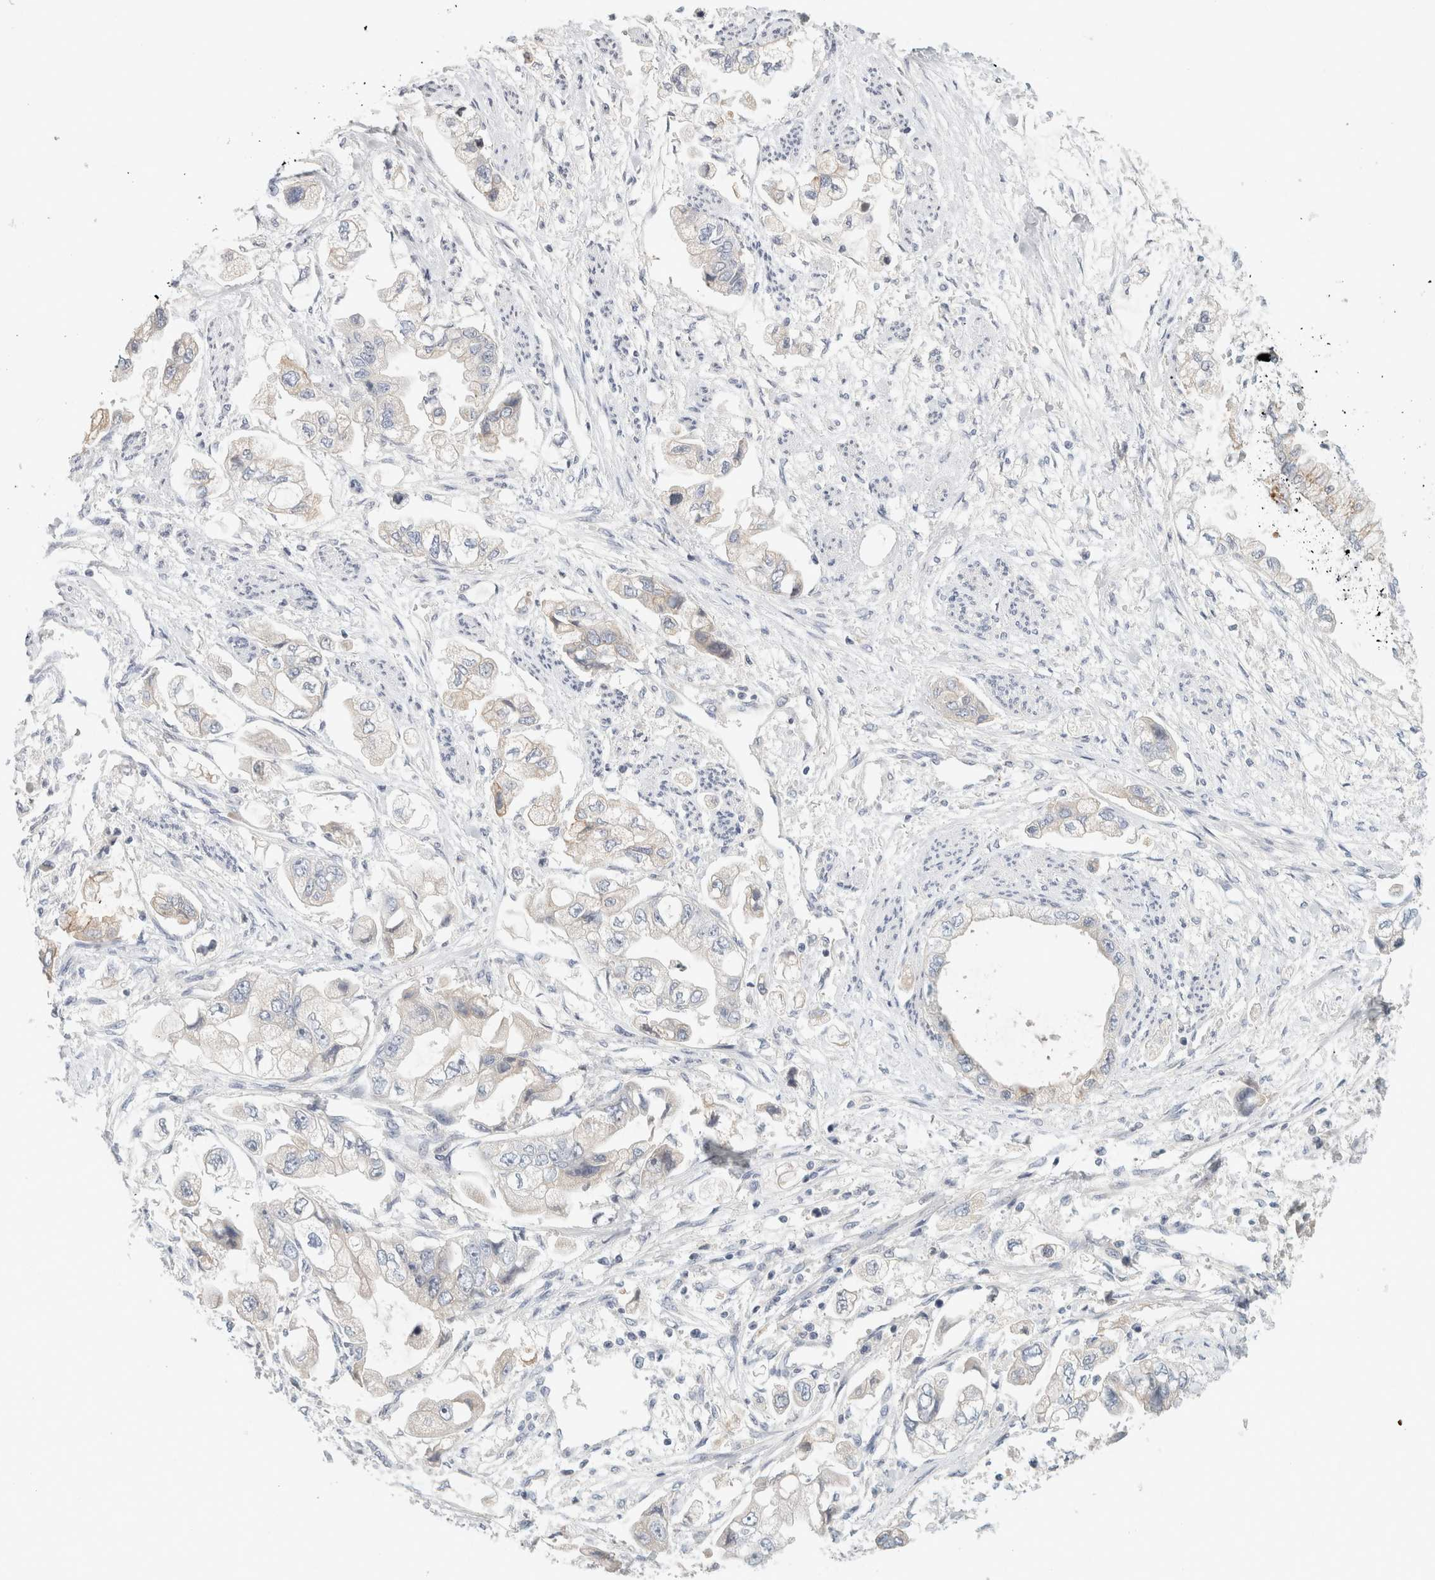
{"staining": {"intensity": "negative", "quantity": "none", "location": "none"}, "tissue": "stomach cancer", "cell_type": "Tumor cells", "image_type": "cancer", "snomed": [{"axis": "morphology", "description": "Adenocarcinoma, NOS"}, {"axis": "topography", "description": "Stomach"}], "caption": "Stomach adenocarcinoma was stained to show a protein in brown. There is no significant staining in tumor cells.", "gene": "STK31", "patient": {"sex": "male", "age": 62}}